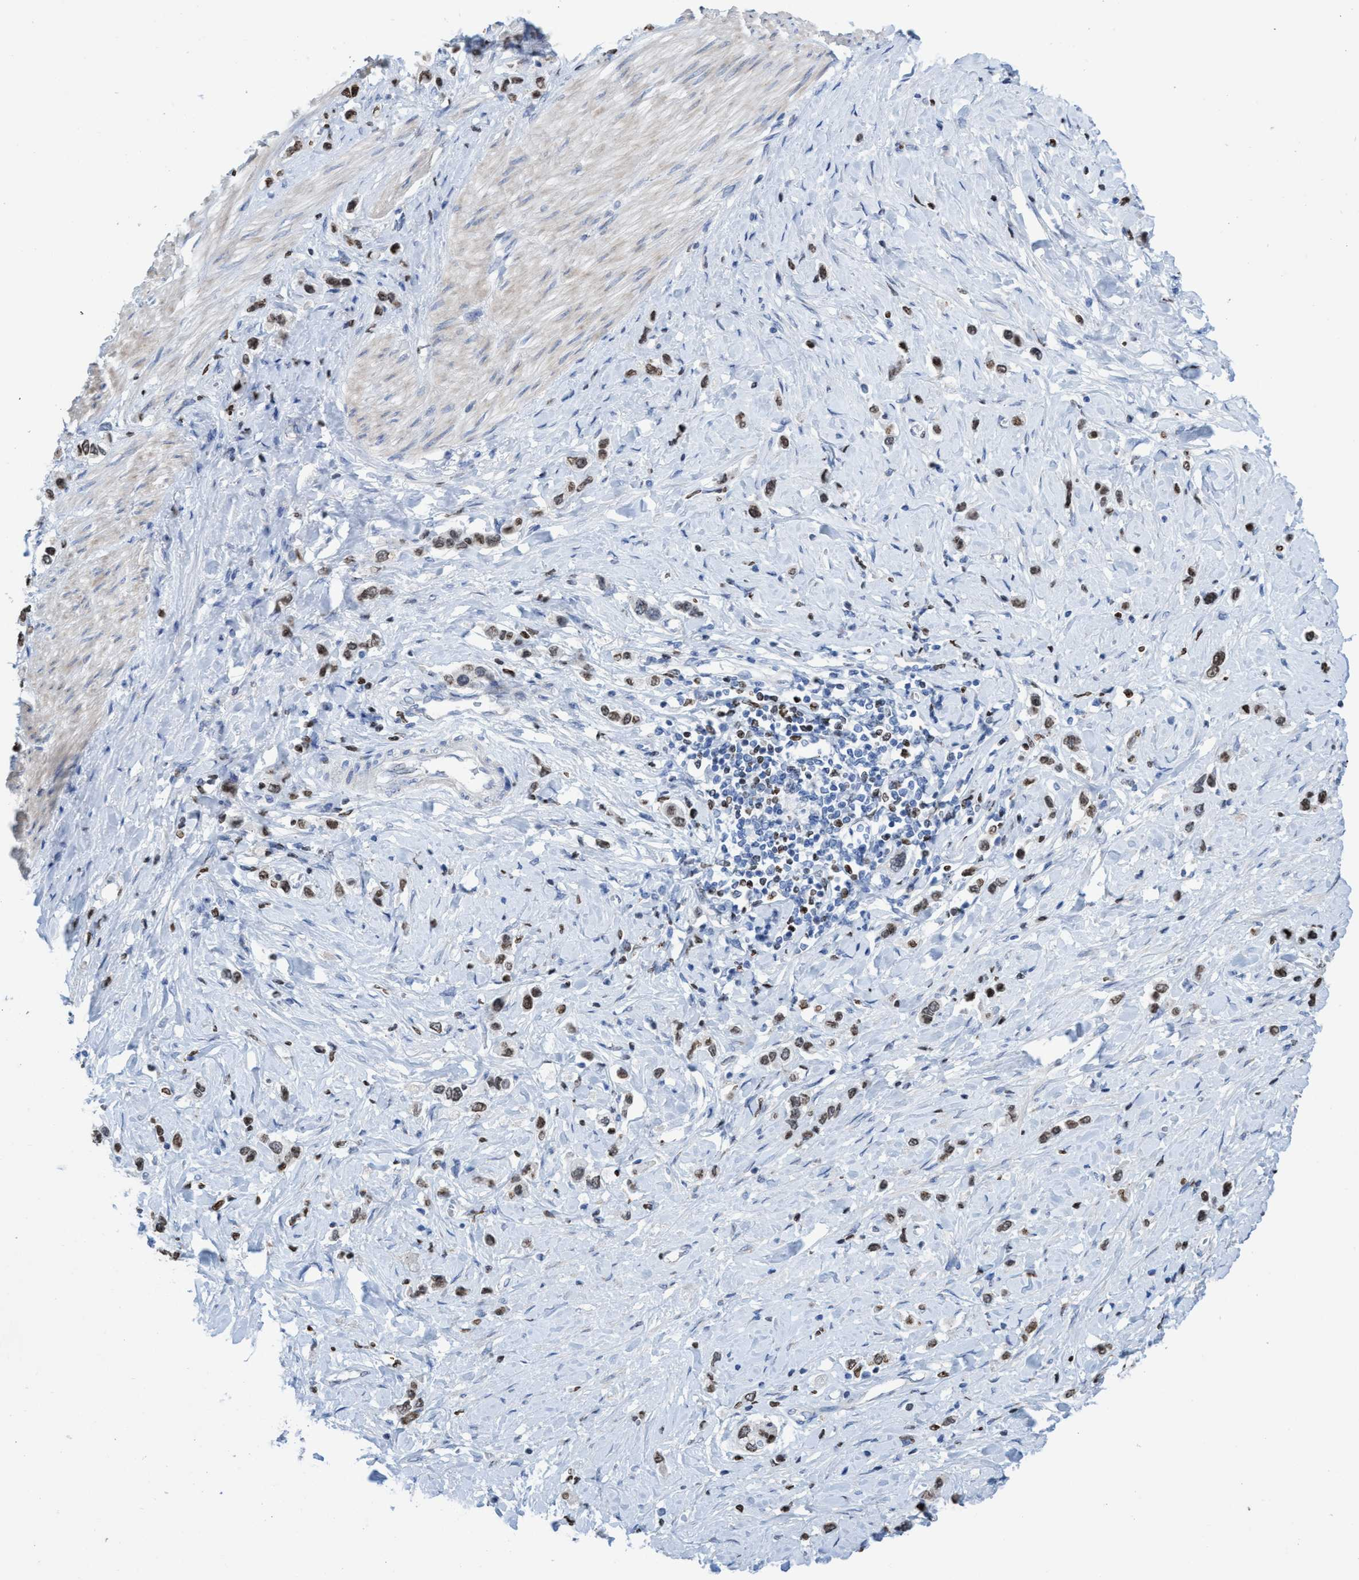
{"staining": {"intensity": "moderate", "quantity": "<25%", "location": "nuclear"}, "tissue": "stomach cancer", "cell_type": "Tumor cells", "image_type": "cancer", "snomed": [{"axis": "morphology", "description": "Adenocarcinoma, NOS"}, {"axis": "topography", "description": "Stomach"}], "caption": "Protein expression analysis of stomach adenocarcinoma reveals moderate nuclear positivity in about <25% of tumor cells.", "gene": "CBX2", "patient": {"sex": "female", "age": 65}}